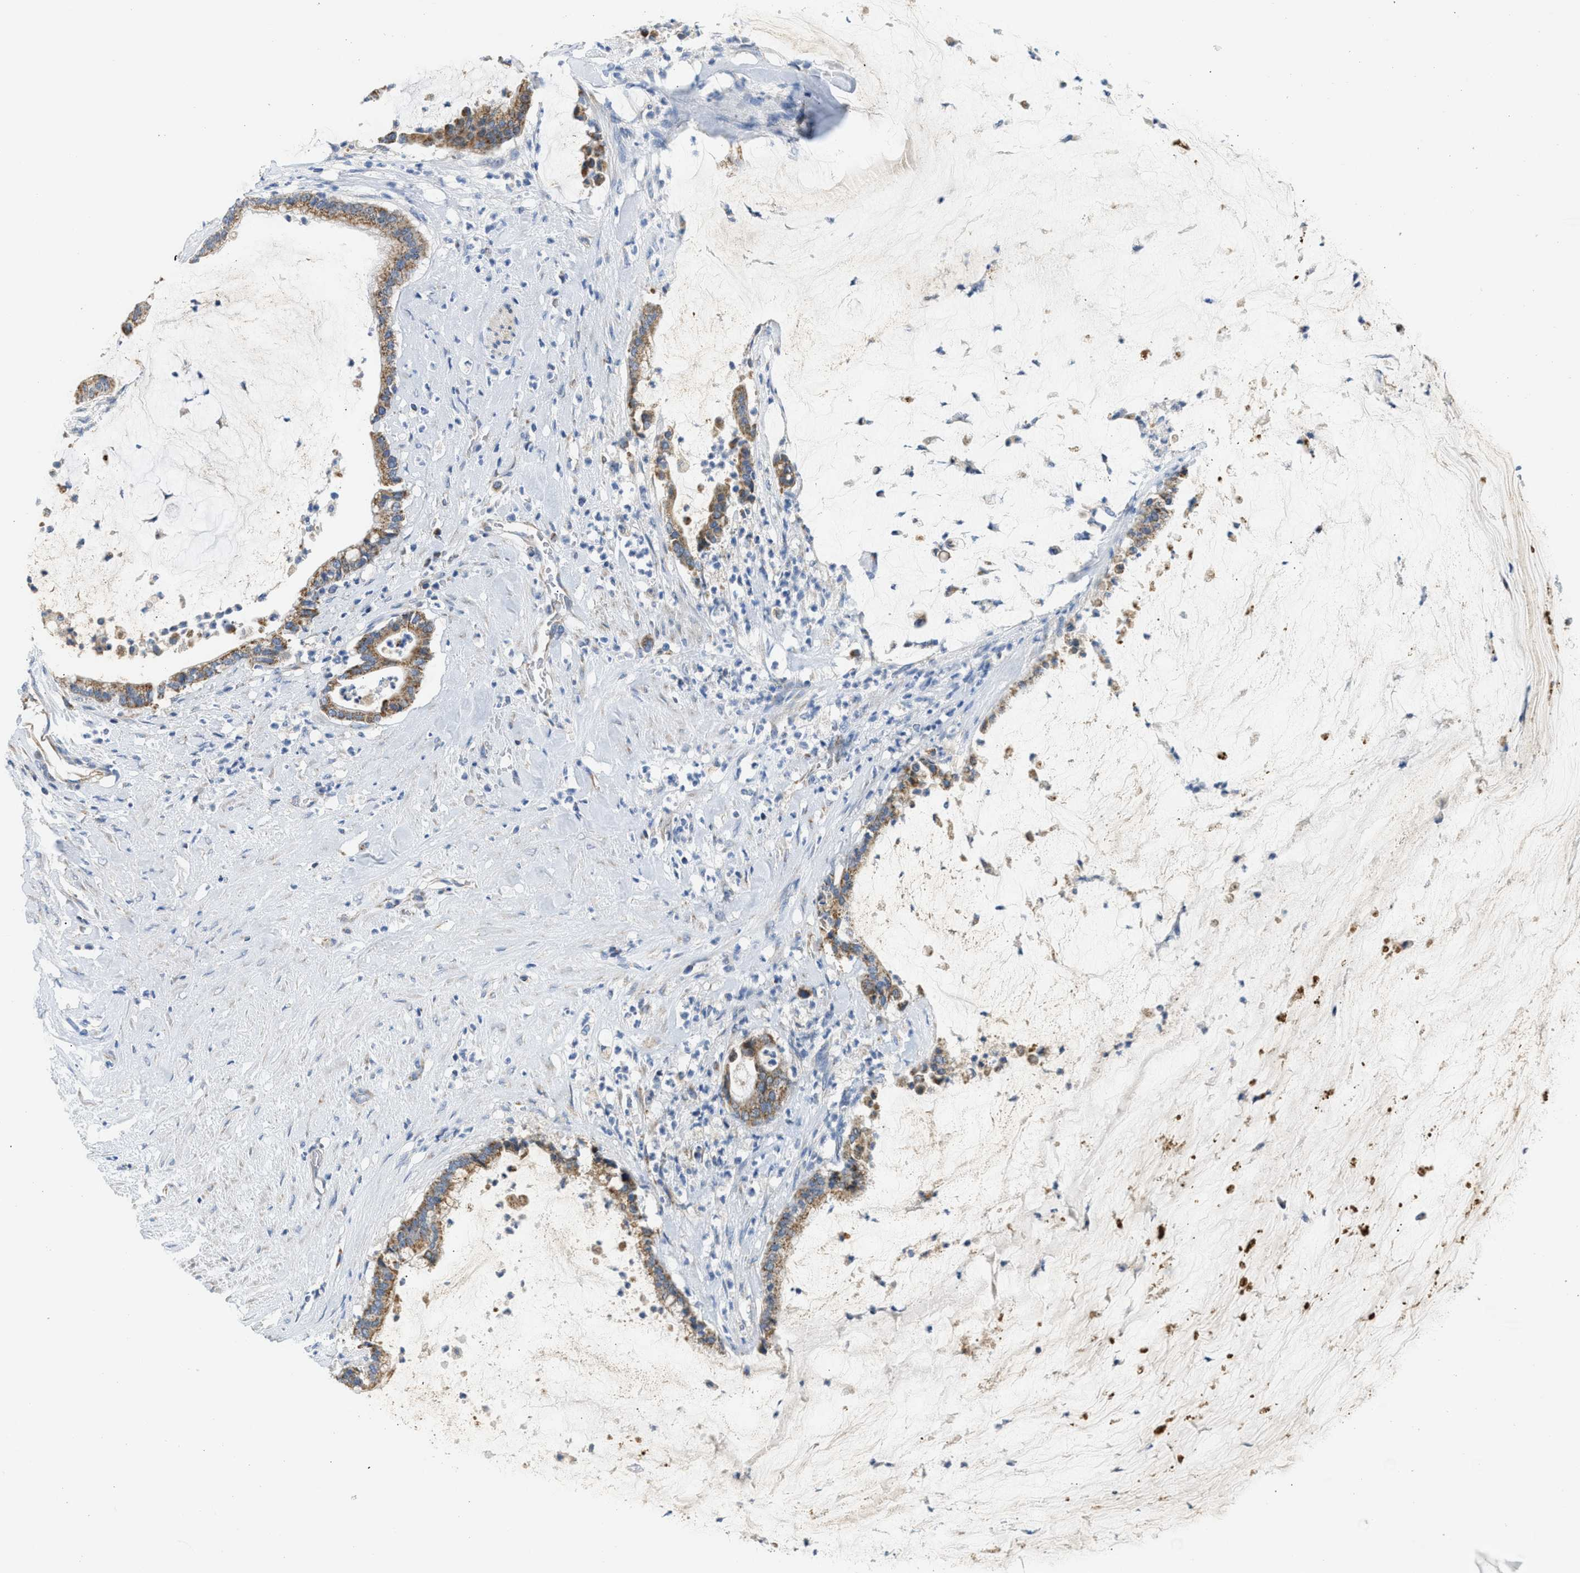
{"staining": {"intensity": "moderate", "quantity": ">75%", "location": "cytoplasmic/membranous"}, "tissue": "pancreatic cancer", "cell_type": "Tumor cells", "image_type": "cancer", "snomed": [{"axis": "morphology", "description": "Adenocarcinoma, NOS"}, {"axis": "topography", "description": "Pancreas"}], "caption": "Pancreatic adenocarcinoma stained with a brown dye displays moderate cytoplasmic/membranous positive positivity in about >75% of tumor cells.", "gene": "GOT2", "patient": {"sex": "male", "age": 41}}